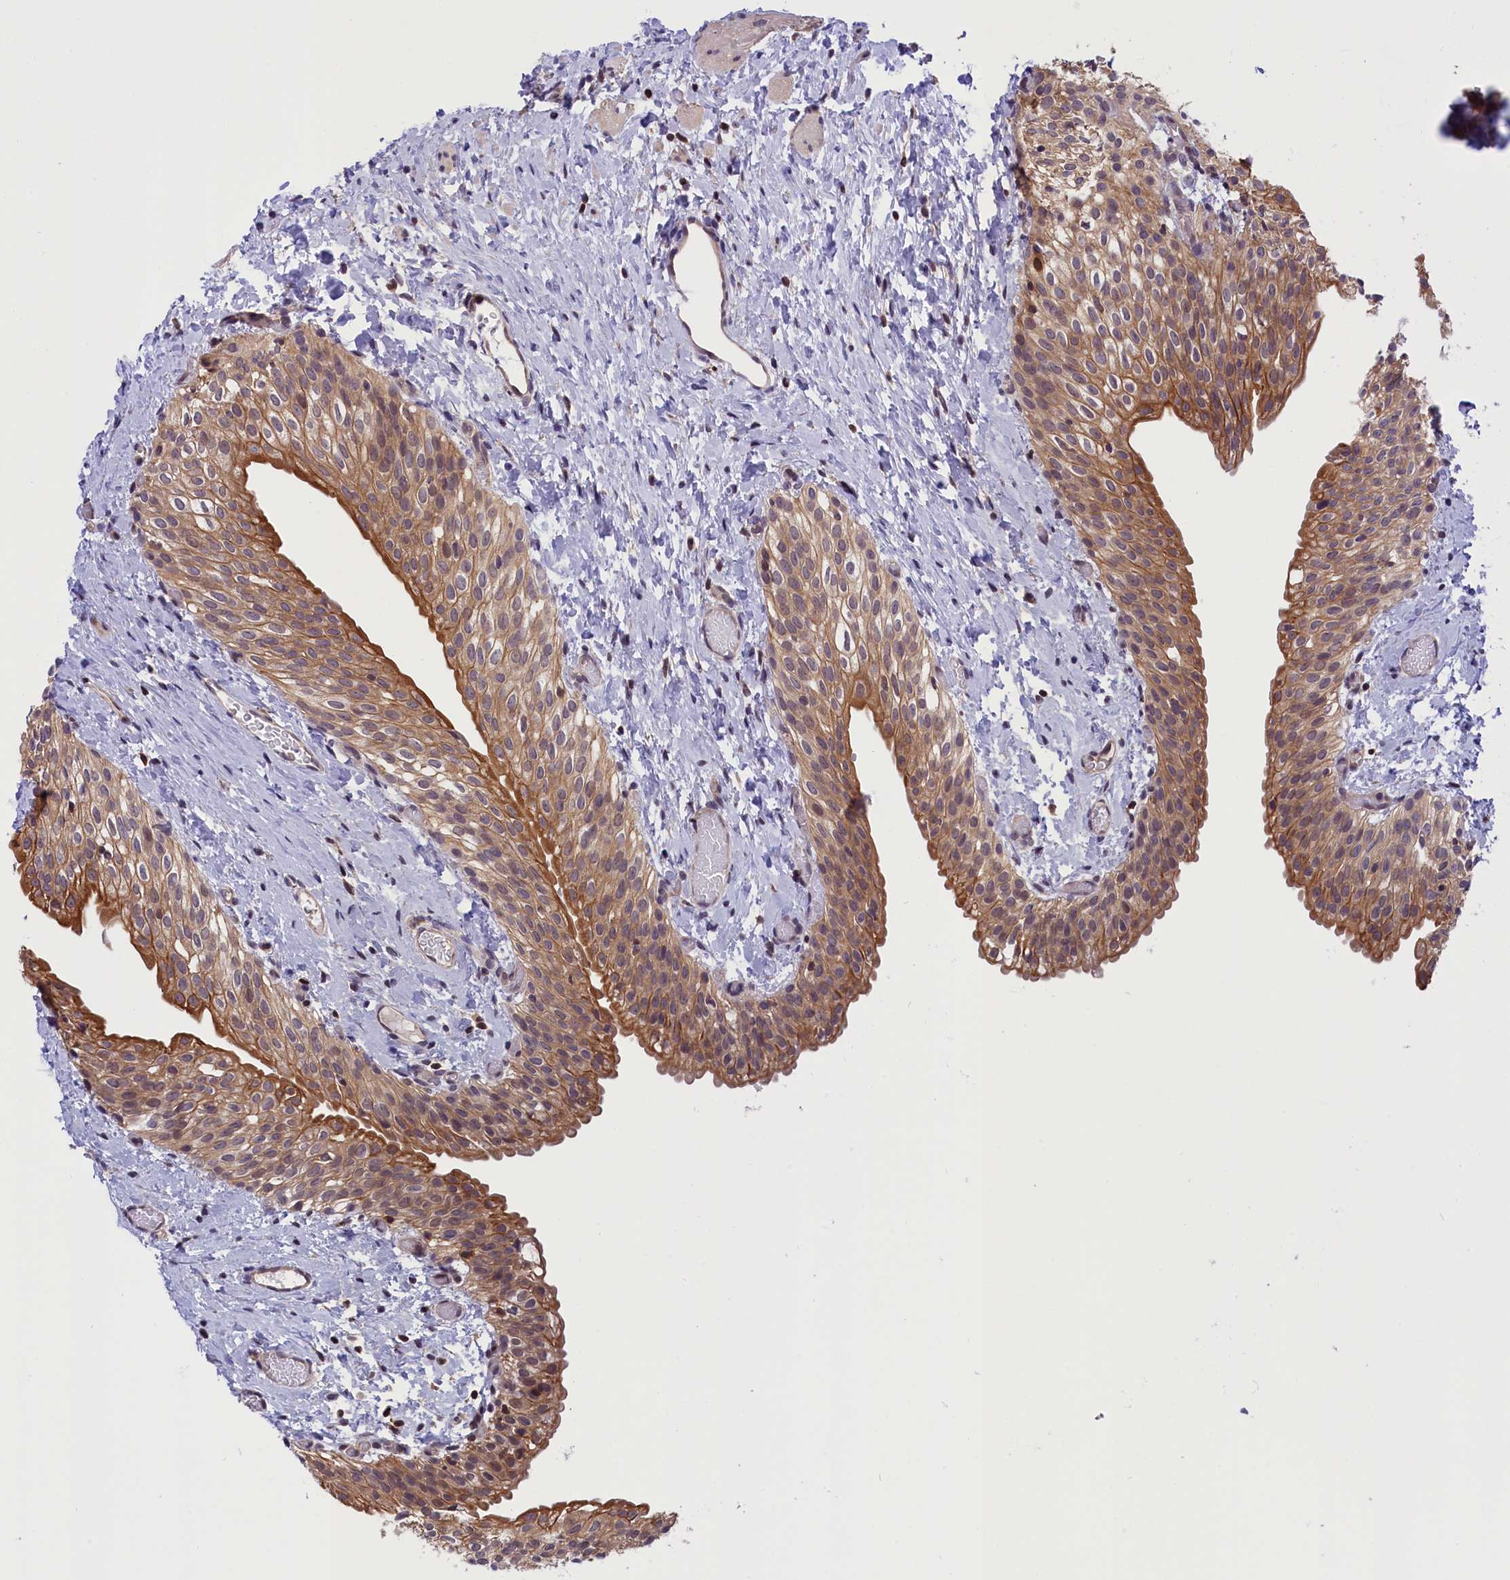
{"staining": {"intensity": "moderate", "quantity": ">75%", "location": "cytoplasmic/membranous"}, "tissue": "urinary bladder", "cell_type": "Urothelial cells", "image_type": "normal", "snomed": [{"axis": "morphology", "description": "Normal tissue, NOS"}, {"axis": "topography", "description": "Urinary bladder"}], "caption": "Immunohistochemical staining of normal urinary bladder exhibits moderate cytoplasmic/membranous protein staining in approximately >75% of urothelial cells. Nuclei are stained in blue.", "gene": "TBCB", "patient": {"sex": "male", "age": 1}}